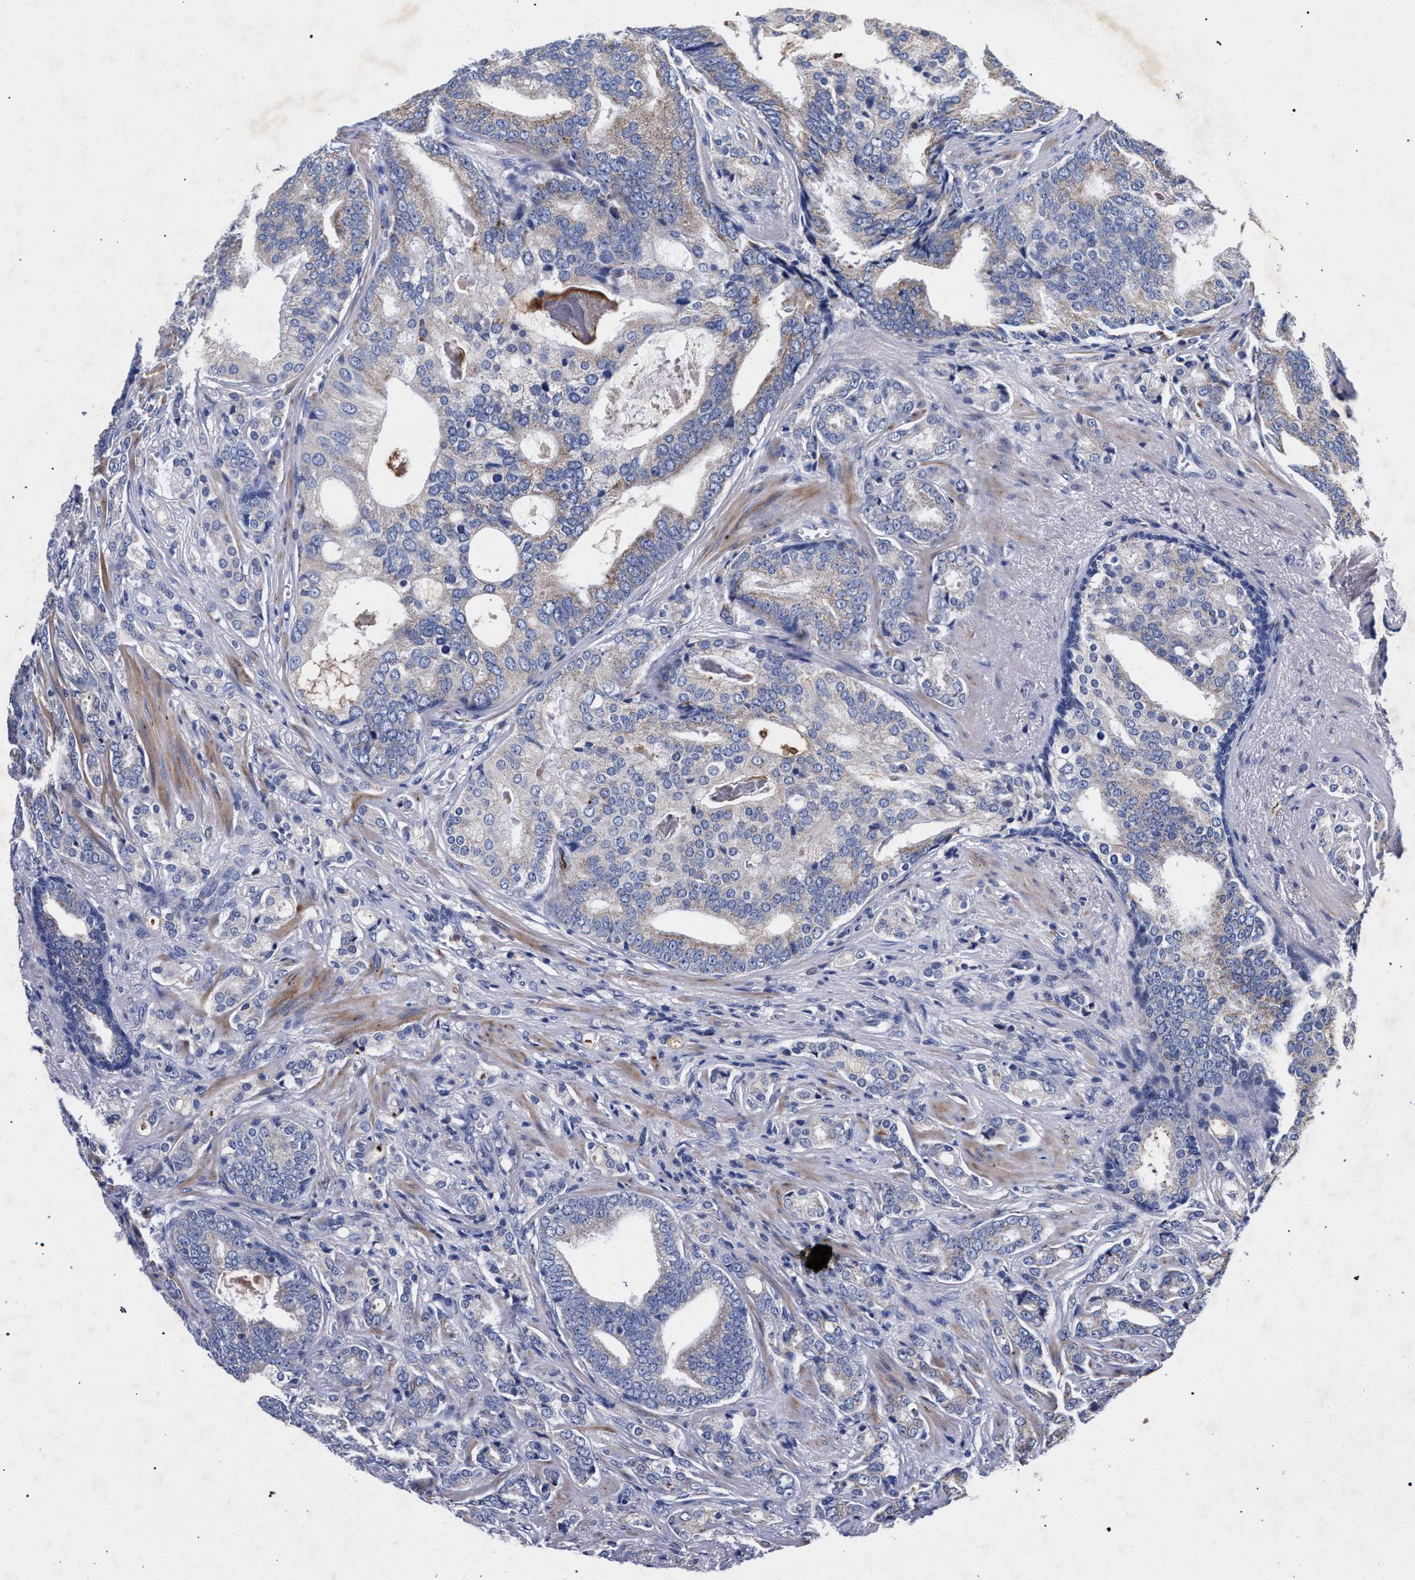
{"staining": {"intensity": "moderate", "quantity": "<25%", "location": "cytoplasmic/membranous"}, "tissue": "prostate cancer", "cell_type": "Tumor cells", "image_type": "cancer", "snomed": [{"axis": "morphology", "description": "Adenocarcinoma, Low grade"}, {"axis": "topography", "description": "Prostate"}], "caption": "Immunohistochemistry (IHC) of human prostate low-grade adenocarcinoma demonstrates low levels of moderate cytoplasmic/membranous staining in approximately <25% of tumor cells.", "gene": "HSD17B14", "patient": {"sex": "male", "age": 58}}